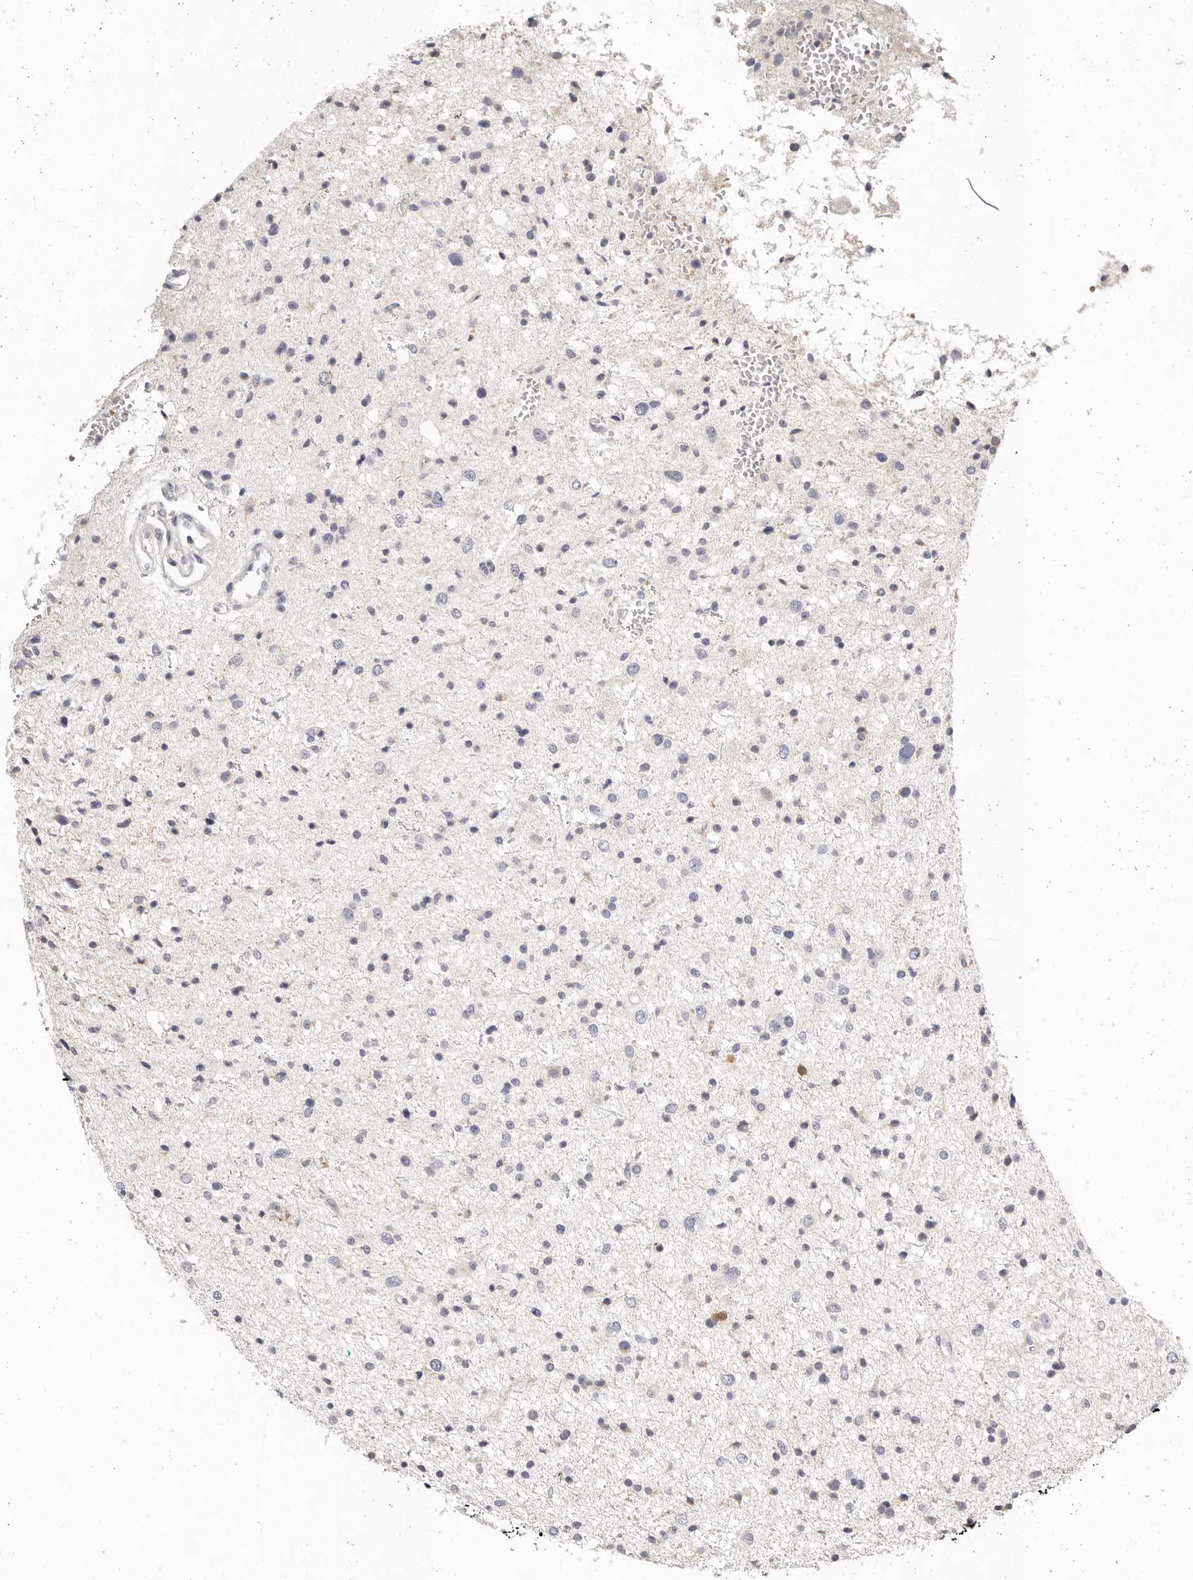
{"staining": {"intensity": "negative", "quantity": "none", "location": "none"}, "tissue": "glioma", "cell_type": "Tumor cells", "image_type": "cancer", "snomed": [{"axis": "morphology", "description": "Glioma, malignant, Low grade"}, {"axis": "topography", "description": "Brain"}], "caption": "DAB immunohistochemical staining of glioma reveals no significant positivity in tumor cells.", "gene": "TMEM63B", "patient": {"sex": "female", "age": 37}}